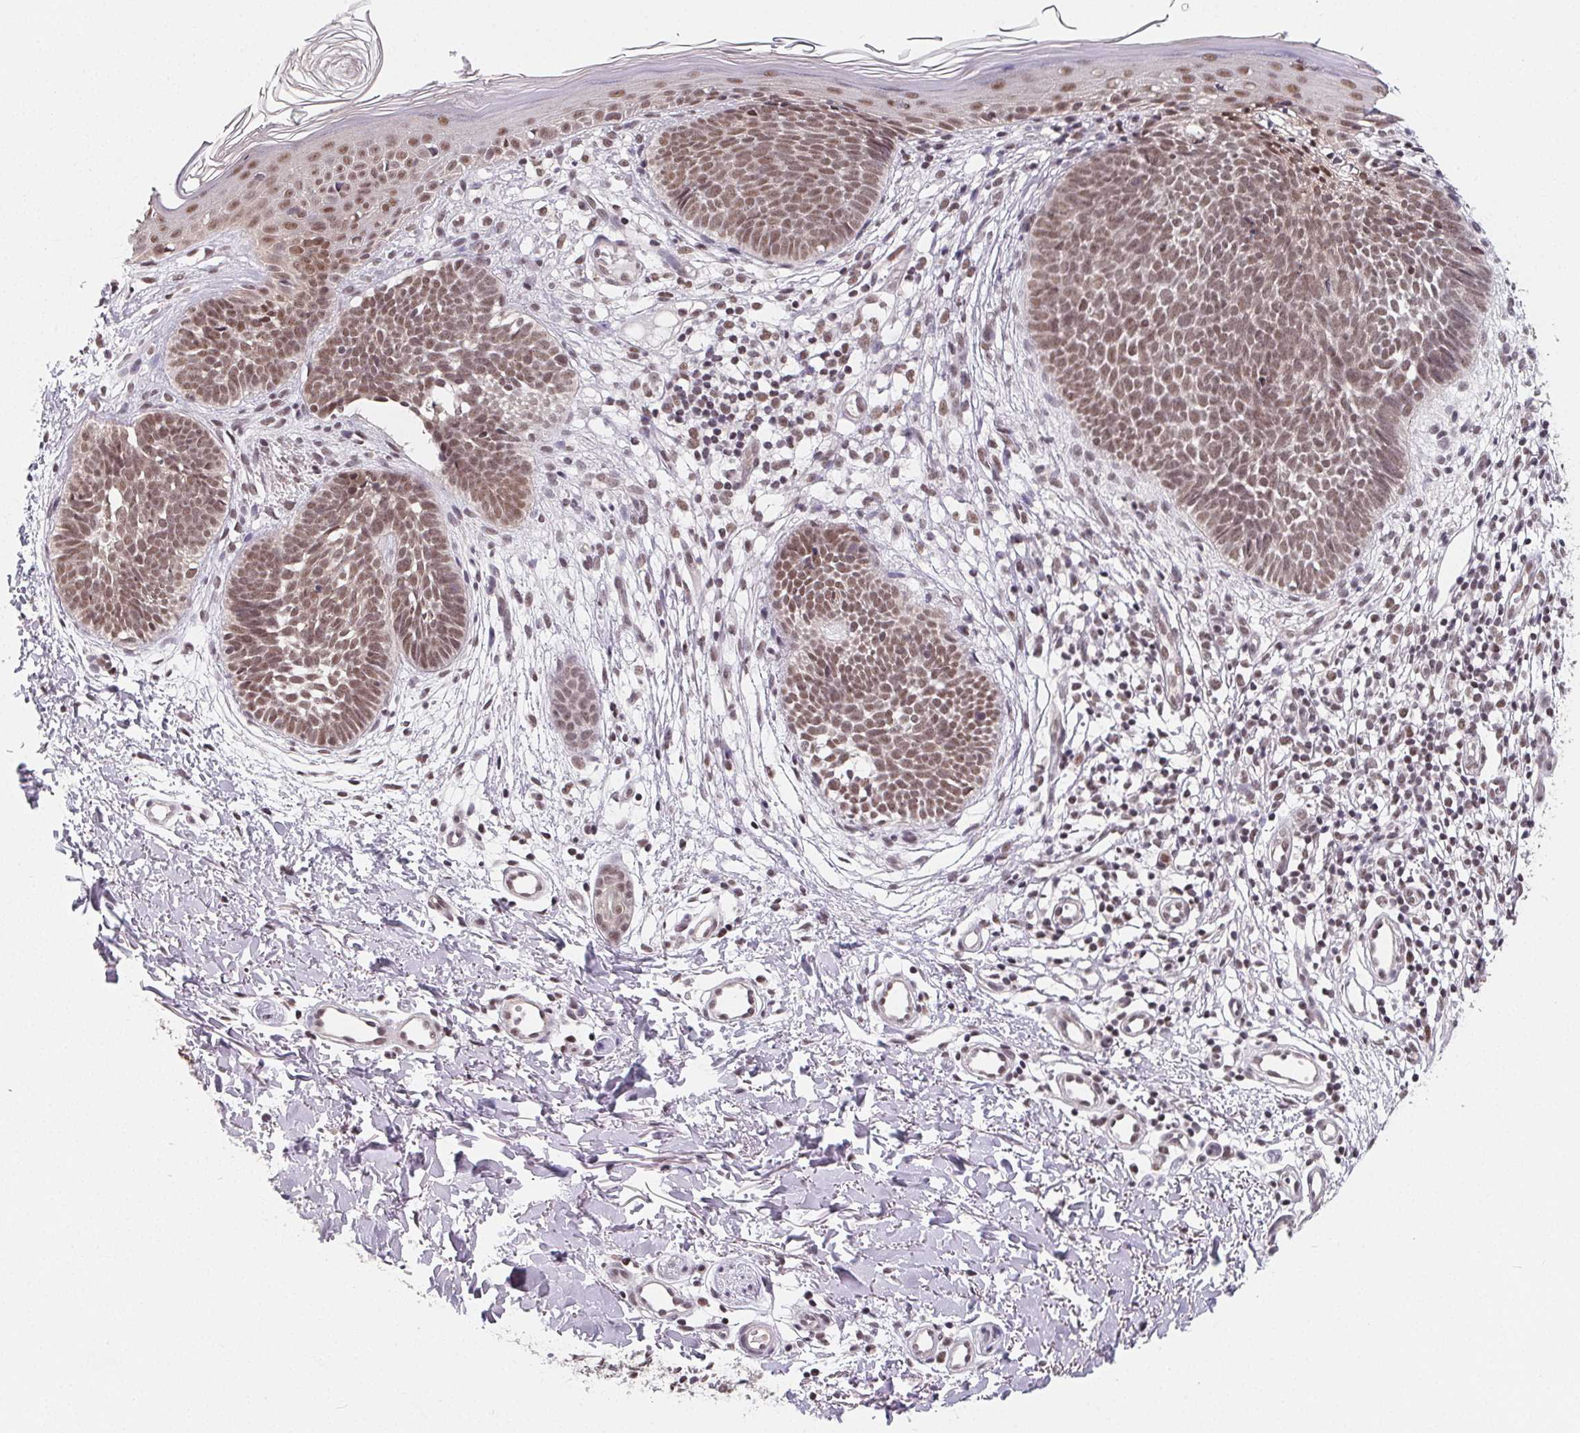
{"staining": {"intensity": "moderate", "quantity": ">75%", "location": "nuclear"}, "tissue": "skin cancer", "cell_type": "Tumor cells", "image_type": "cancer", "snomed": [{"axis": "morphology", "description": "Basal cell carcinoma"}, {"axis": "topography", "description": "Skin"}], "caption": "The image shows immunohistochemical staining of skin basal cell carcinoma. There is moderate nuclear positivity is appreciated in approximately >75% of tumor cells.", "gene": "TCERG1", "patient": {"sex": "female", "age": 51}}